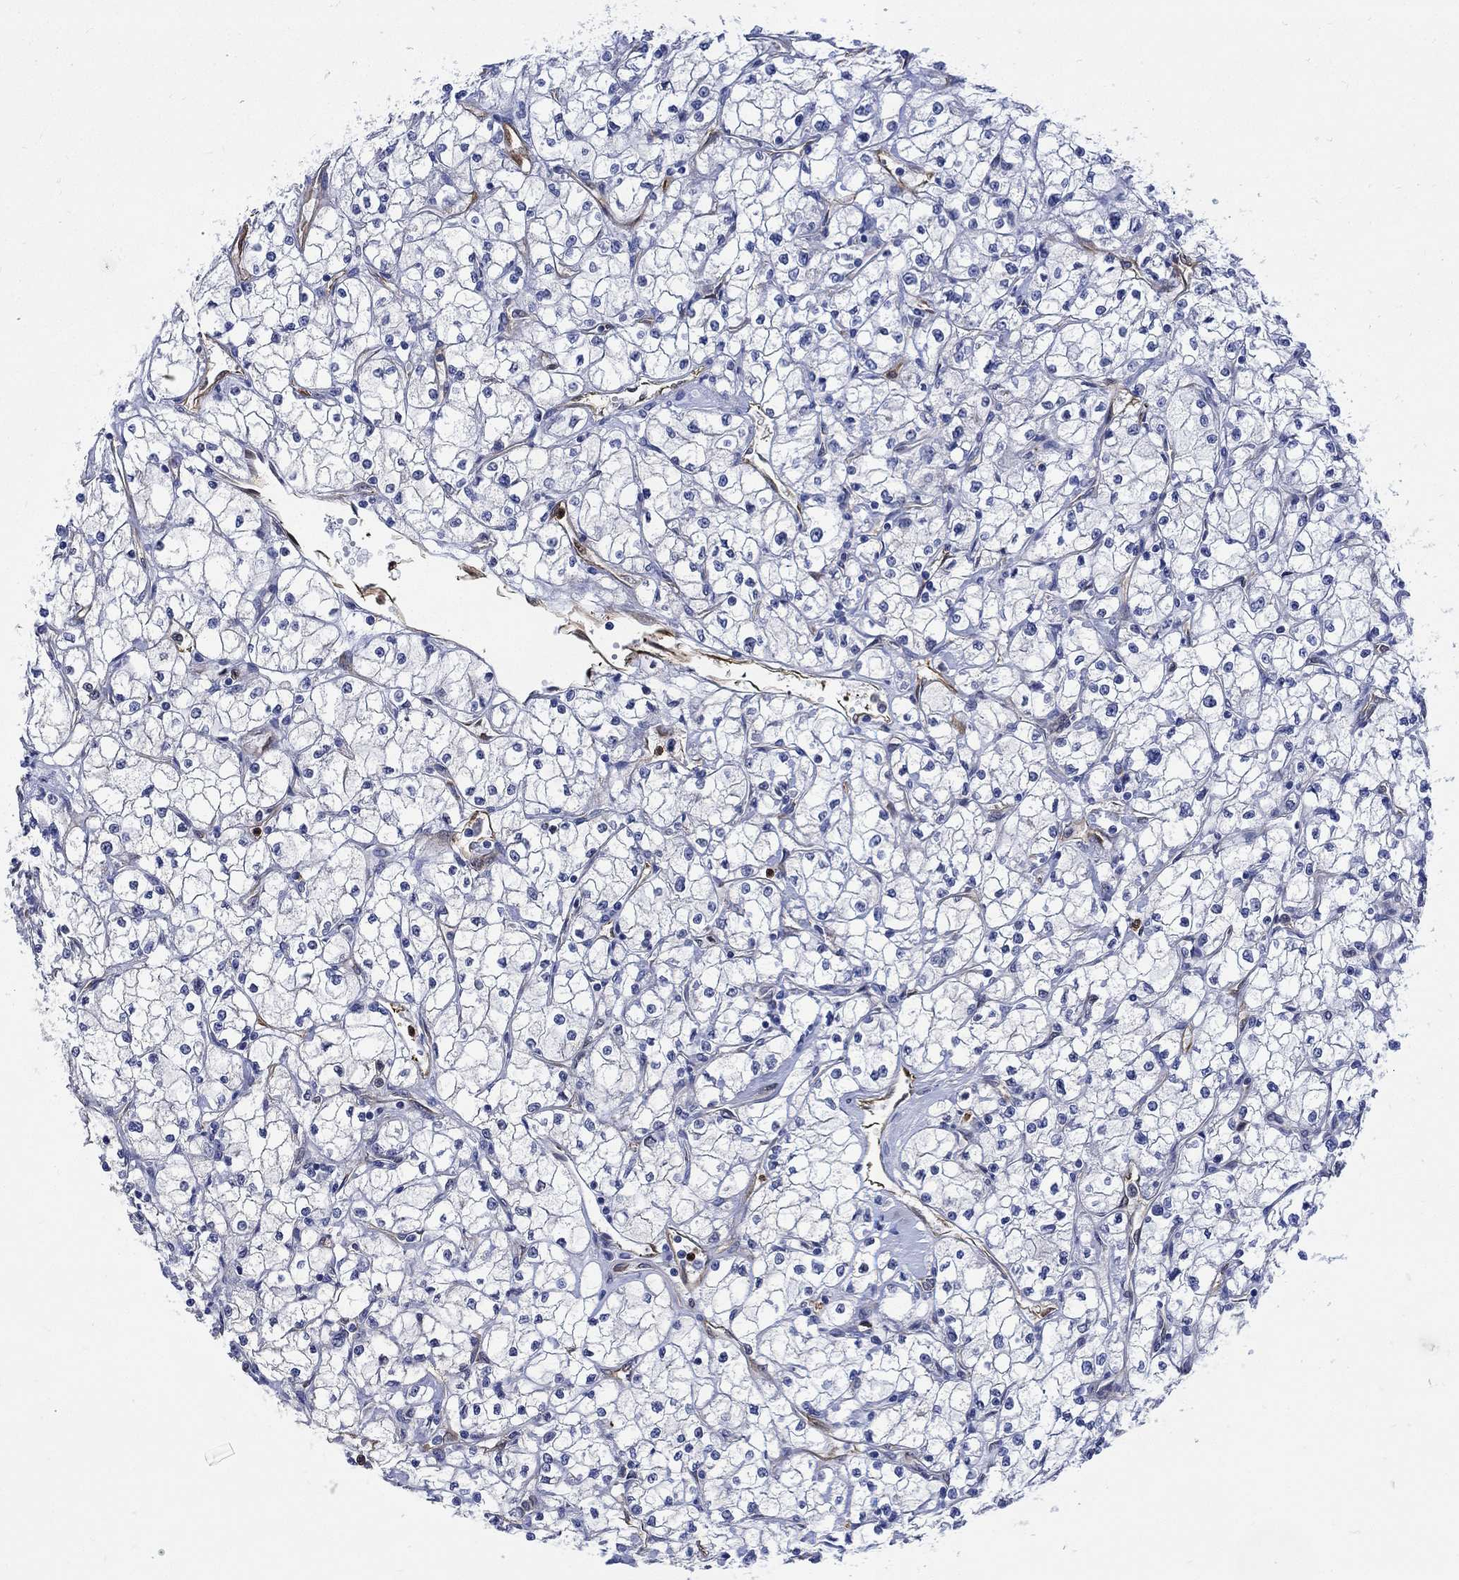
{"staining": {"intensity": "strong", "quantity": "<25%", "location": "cytoplasmic/membranous"}, "tissue": "renal cancer", "cell_type": "Tumor cells", "image_type": "cancer", "snomed": [{"axis": "morphology", "description": "Adenocarcinoma, NOS"}, {"axis": "topography", "description": "Kidney"}], "caption": "IHC (DAB (3,3'-diaminobenzidine)) staining of renal cancer reveals strong cytoplasmic/membranous protein positivity in about <25% of tumor cells. (Brightfield microscopy of DAB IHC at high magnification).", "gene": "TGM2", "patient": {"sex": "male", "age": 67}}